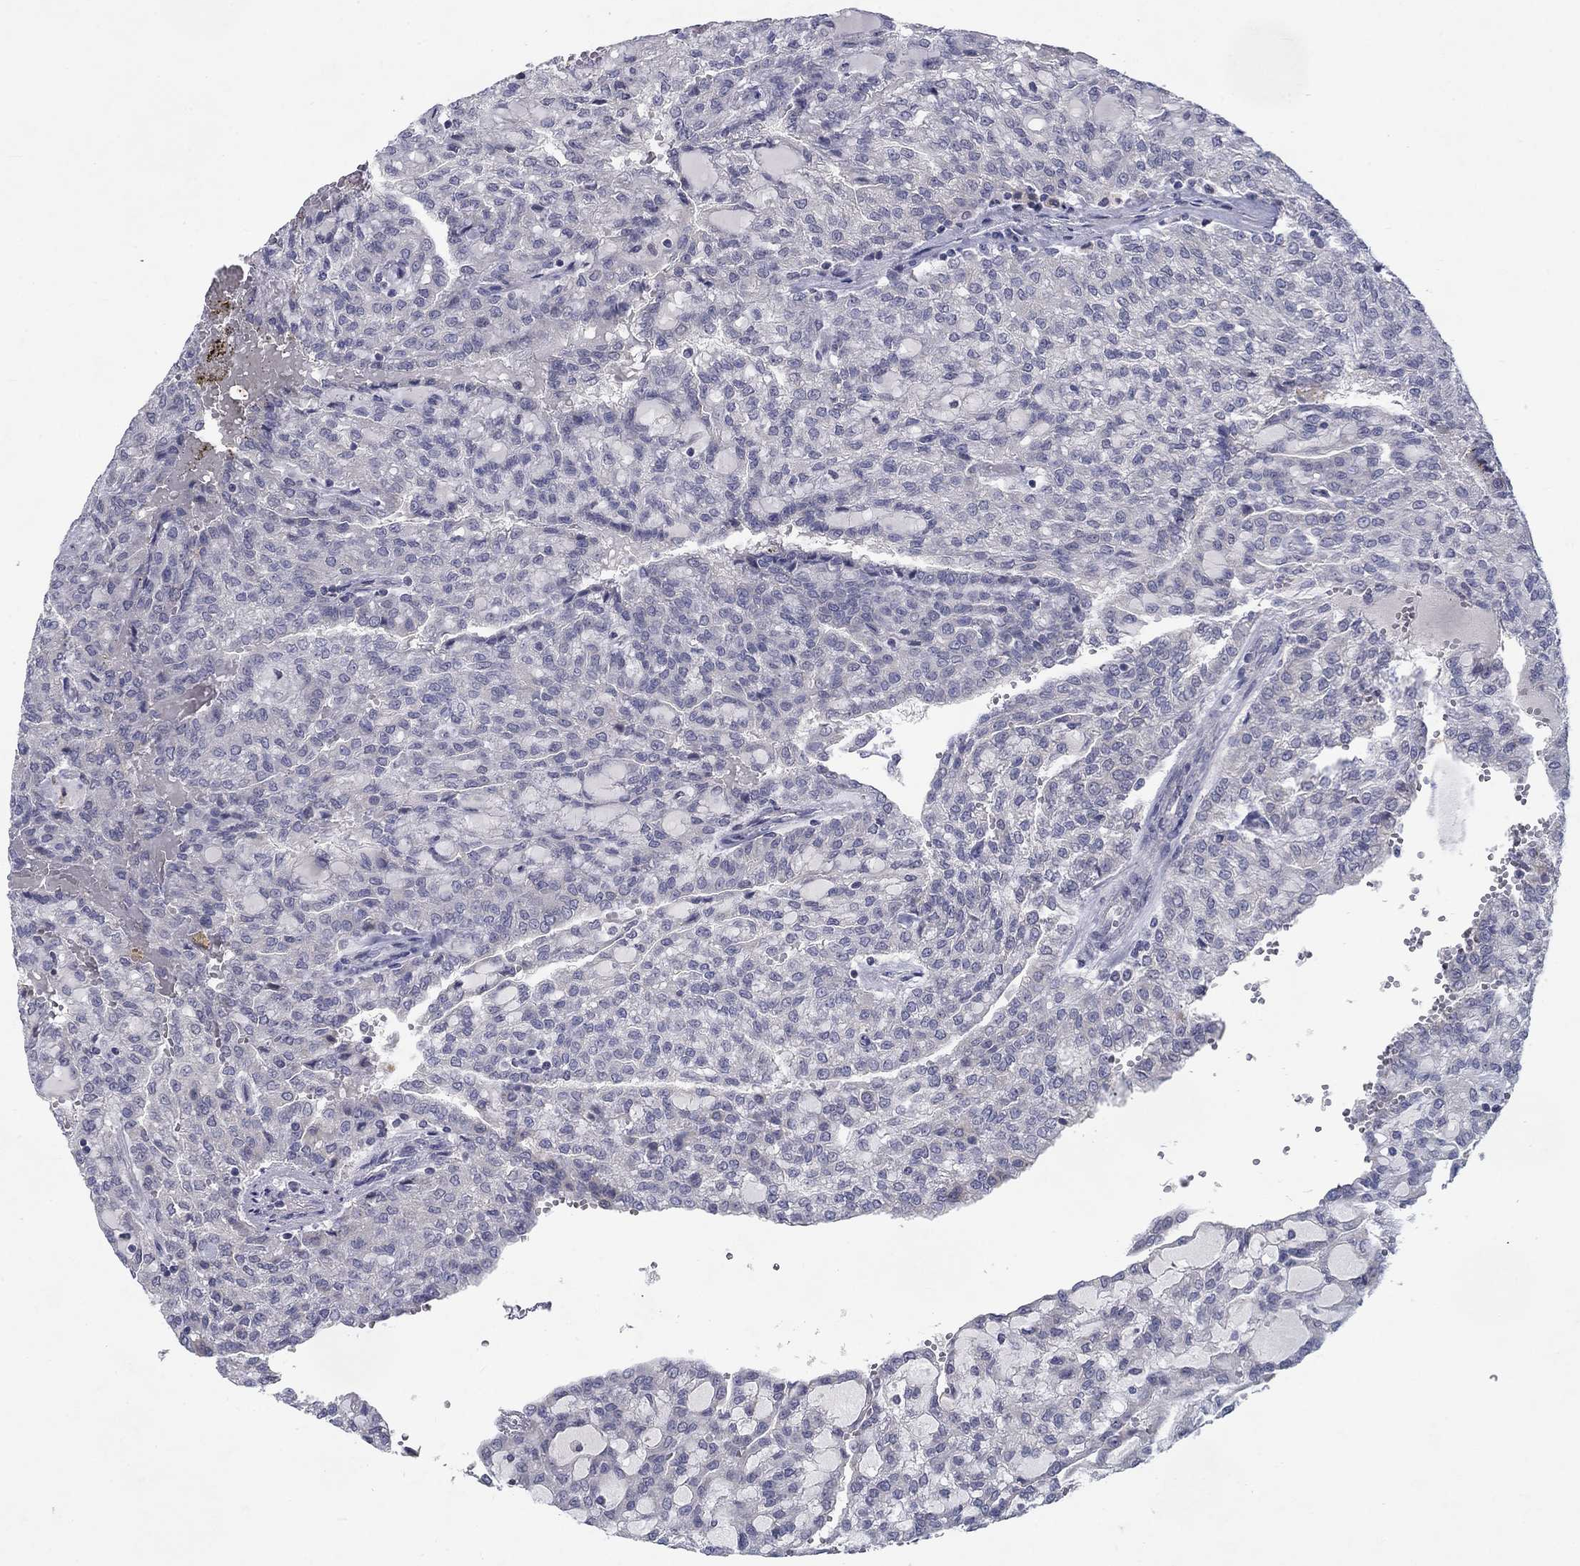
{"staining": {"intensity": "negative", "quantity": "none", "location": "none"}, "tissue": "renal cancer", "cell_type": "Tumor cells", "image_type": "cancer", "snomed": [{"axis": "morphology", "description": "Adenocarcinoma, NOS"}, {"axis": "topography", "description": "Kidney"}], "caption": "High magnification brightfield microscopy of renal cancer (adenocarcinoma) stained with DAB (brown) and counterstained with hematoxylin (blue): tumor cells show no significant expression.", "gene": "CACNA1A", "patient": {"sex": "male", "age": 63}}